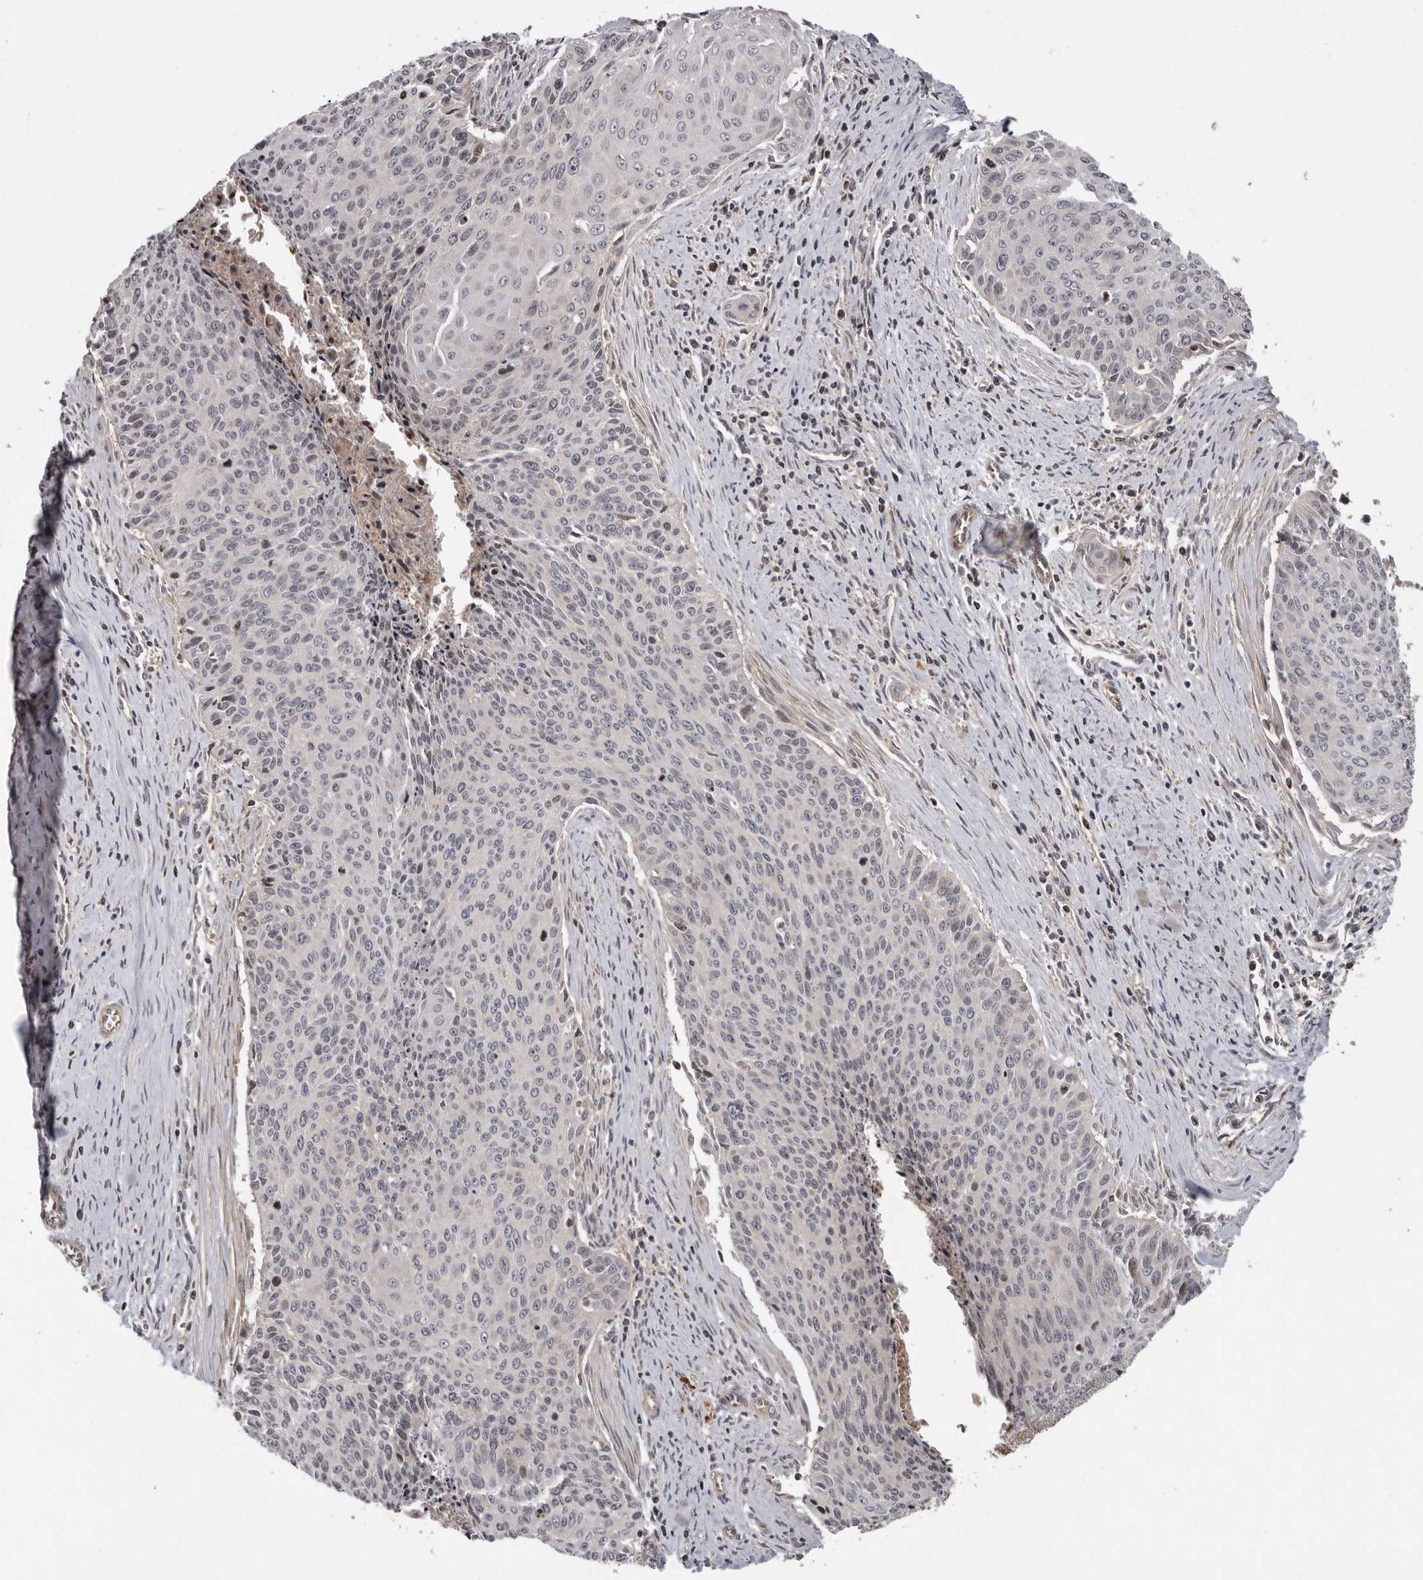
{"staining": {"intensity": "negative", "quantity": "none", "location": "none"}, "tissue": "cervical cancer", "cell_type": "Tumor cells", "image_type": "cancer", "snomed": [{"axis": "morphology", "description": "Squamous cell carcinoma, NOS"}, {"axis": "topography", "description": "Cervix"}], "caption": "The micrograph displays no significant staining in tumor cells of cervical squamous cell carcinoma.", "gene": "FGFR4", "patient": {"sex": "female", "age": 55}}